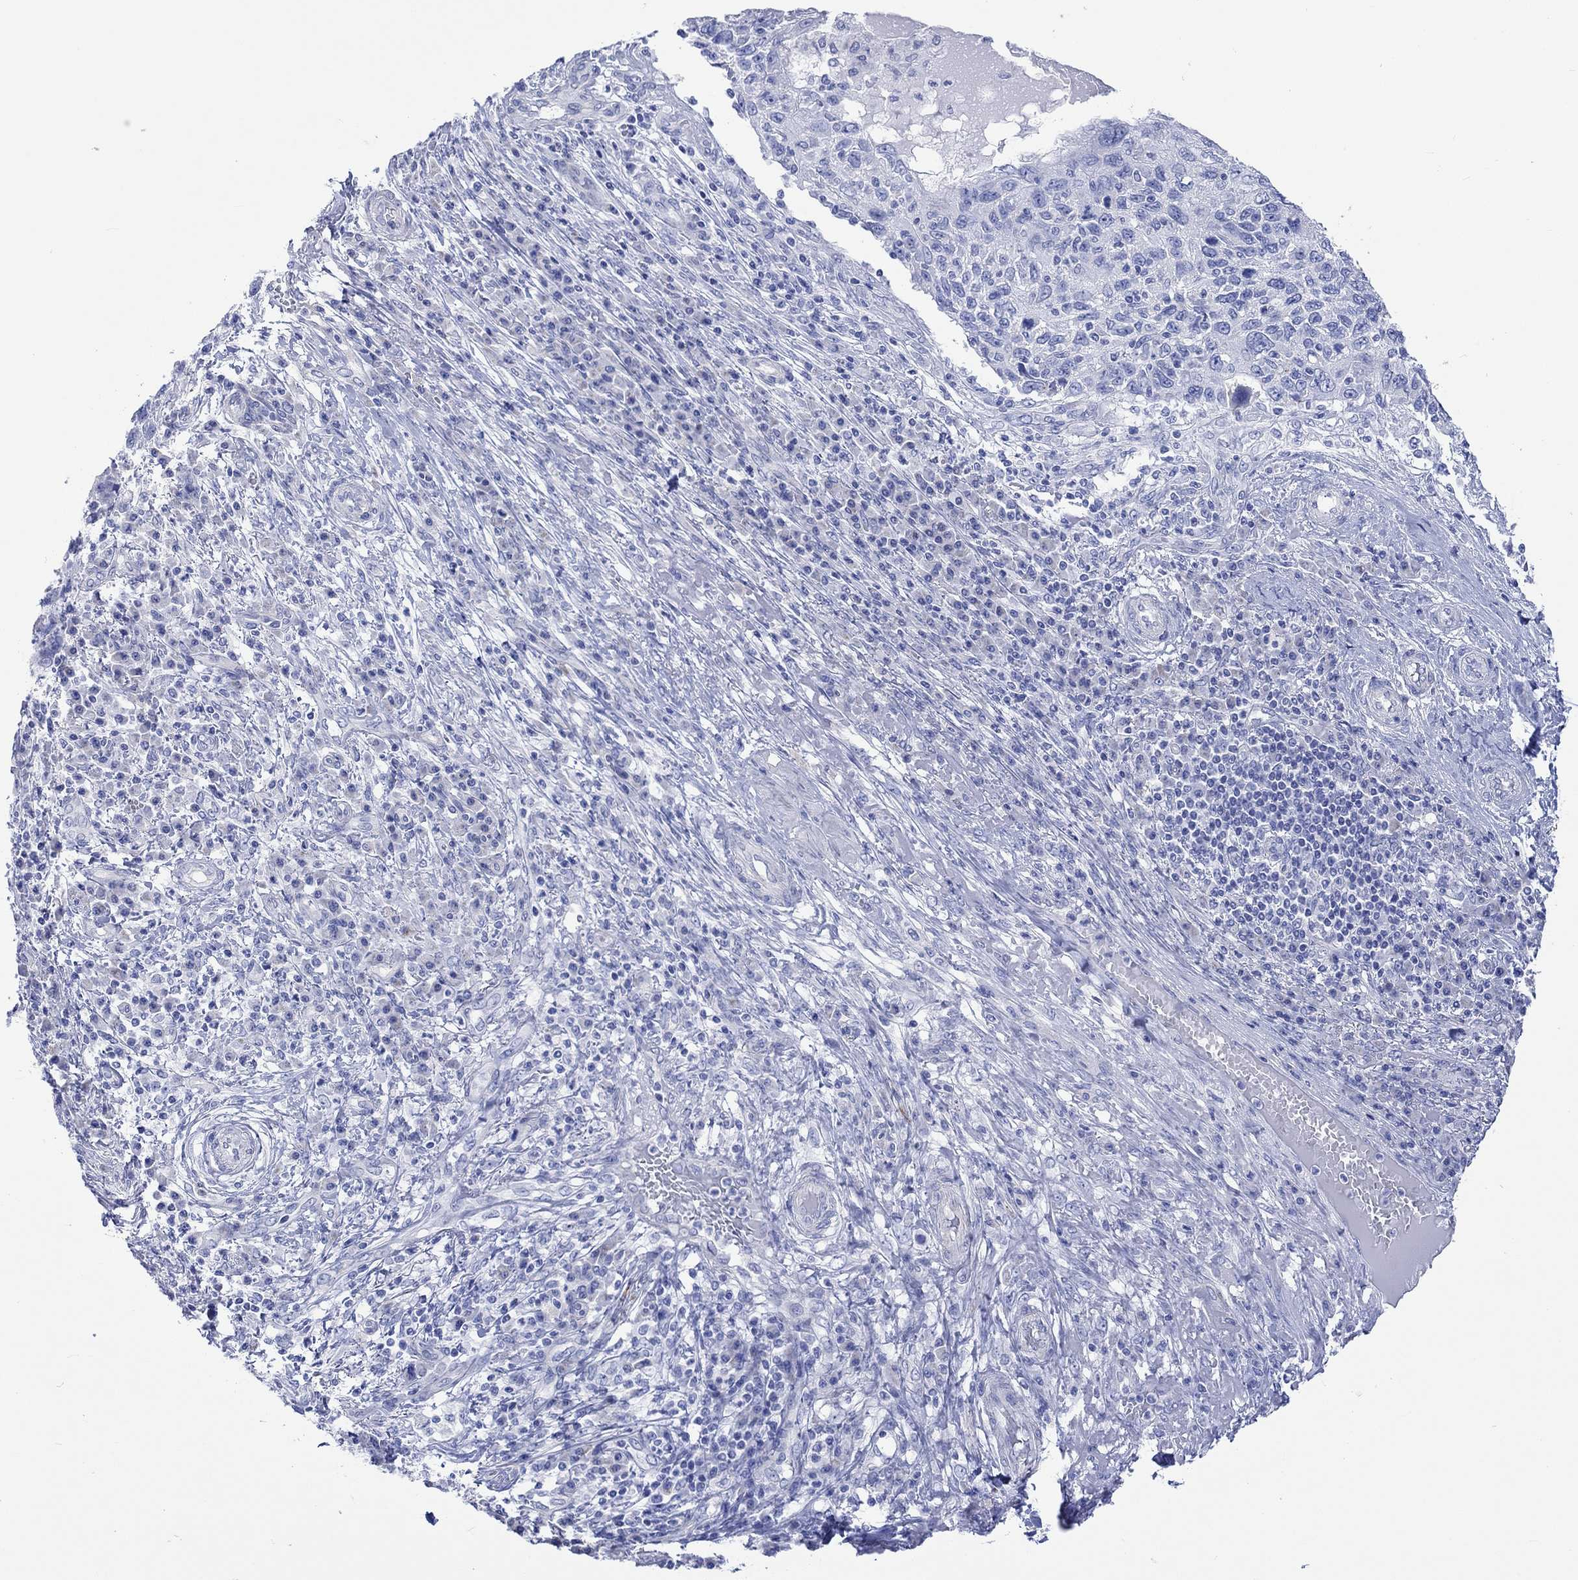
{"staining": {"intensity": "negative", "quantity": "none", "location": "none"}, "tissue": "skin cancer", "cell_type": "Tumor cells", "image_type": "cancer", "snomed": [{"axis": "morphology", "description": "Squamous cell carcinoma, NOS"}, {"axis": "topography", "description": "Skin"}], "caption": "Skin cancer (squamous cell carcinoma) stained for a protein using immunohistochemistry (IHC) demonstrates no expression tumor cells.", "gene": "CPLX2", "patient": {"sex": "male", "age": 92}}